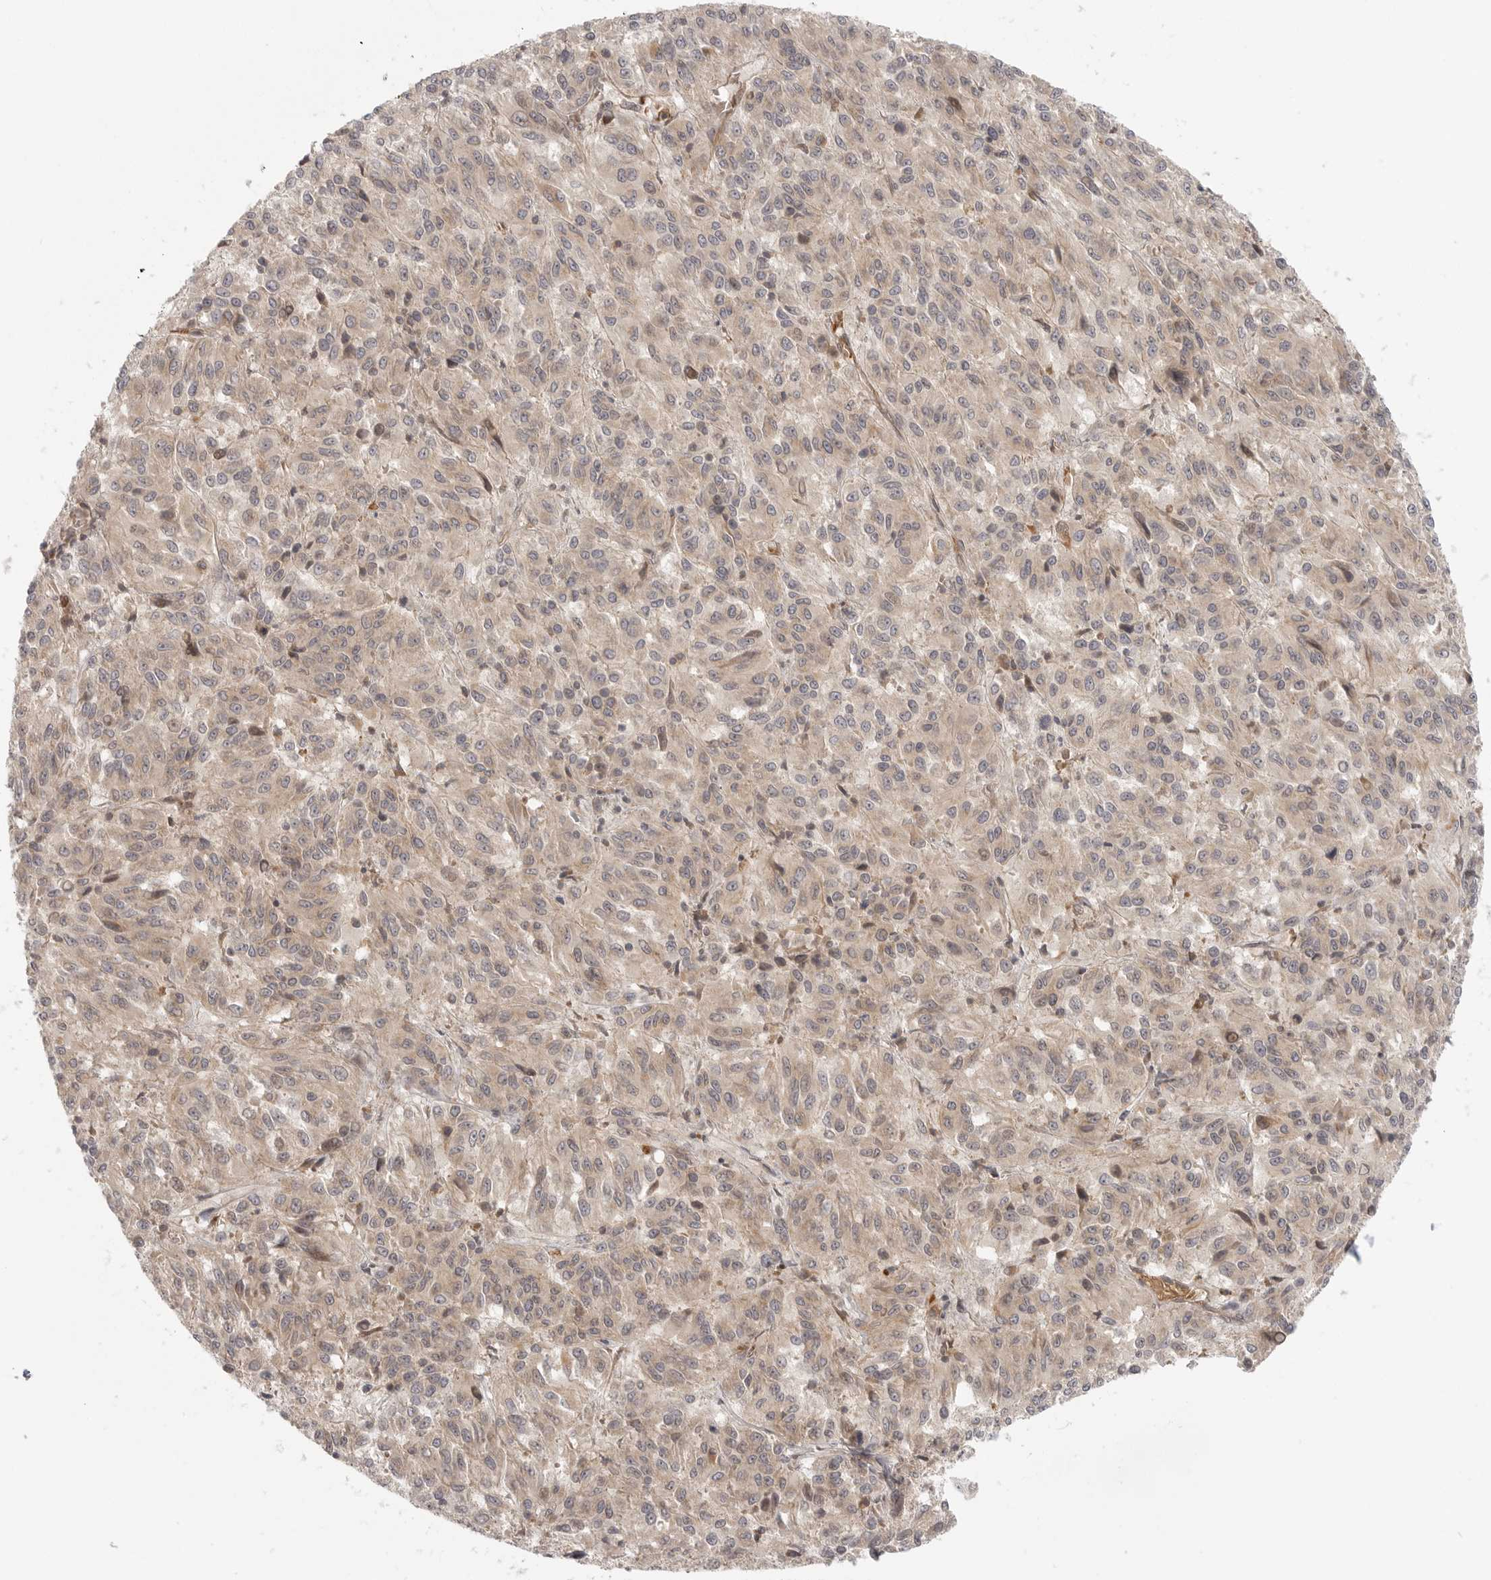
{"staining": {"intensity": "weak", "quantity": ">75%", "location": "cytoplasmic/membranous"}, "tissue": "melanoma", "cell_type": "Tumor cells", "image_type": "cancer", "snomed": [{"axis": "morphology", "description": "Malignant melanoma, Metastatic site"}, {"axis": "topography", "description": "Lung"}], "caption": "Brown immunohistochemical staining in malignant melanoma (metastatic site) shows weak cytoplasmic/membranous expression in about >75% of tumor cells.", "gene": "CCPG1", "patient": {"sex": "male", "age": 64}}